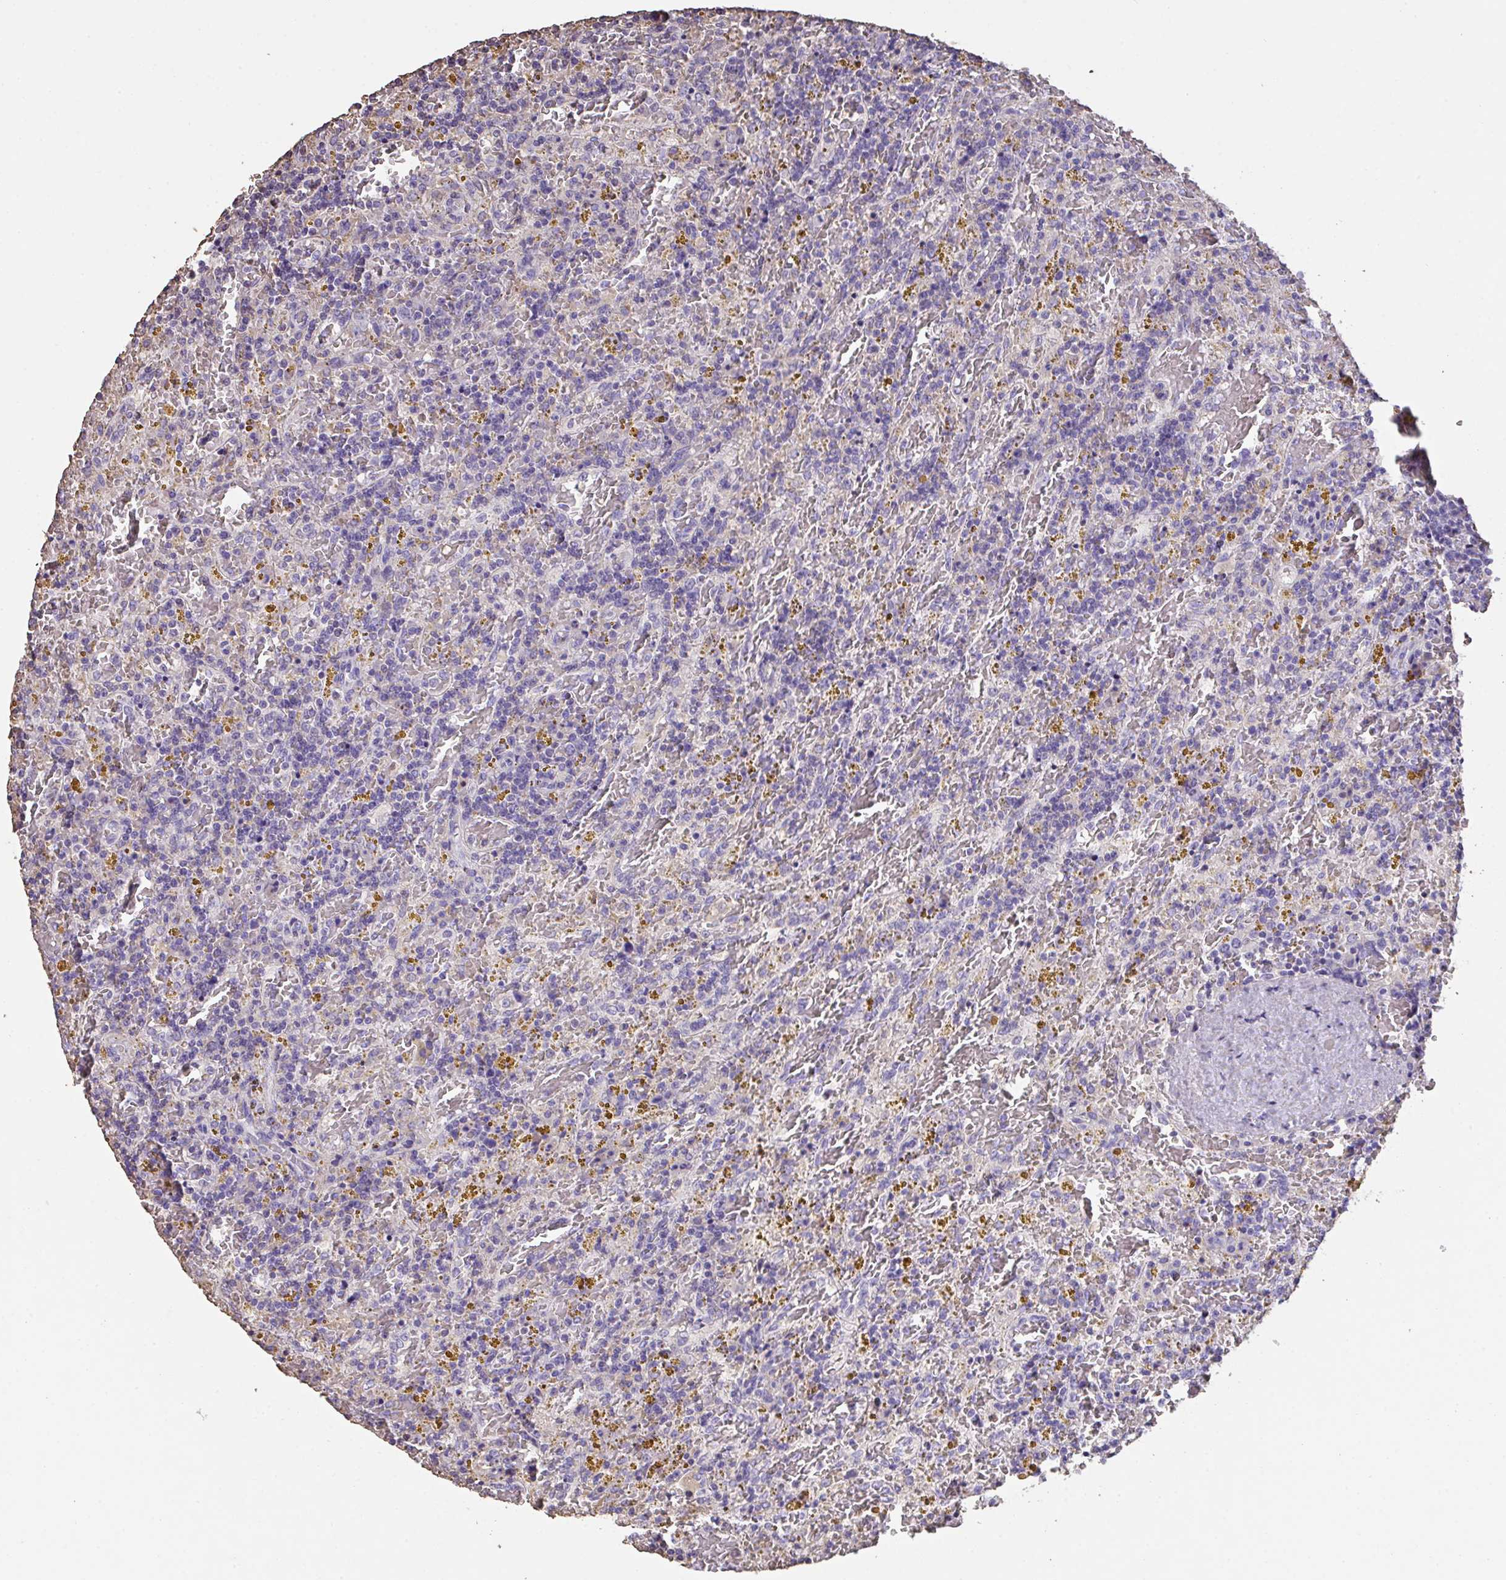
{"staining": {"intensity": "negative", "quantity": "none", "location": "none"}, "tissue": "lymphoma", "cell_type": "Tumor cells", "image_type": "cancer", "snomed": [{"axis": "morphology", "description": "Malignant lymphoma, non-Hodgkin's type, Low grade"}, {"axis": "topography", "description": "Spleen"}], "caption": "Tumor cells show no significant staining in lymphoma.", "gene": "IL23R", "patient": {"sex": "female", "age": 65}}